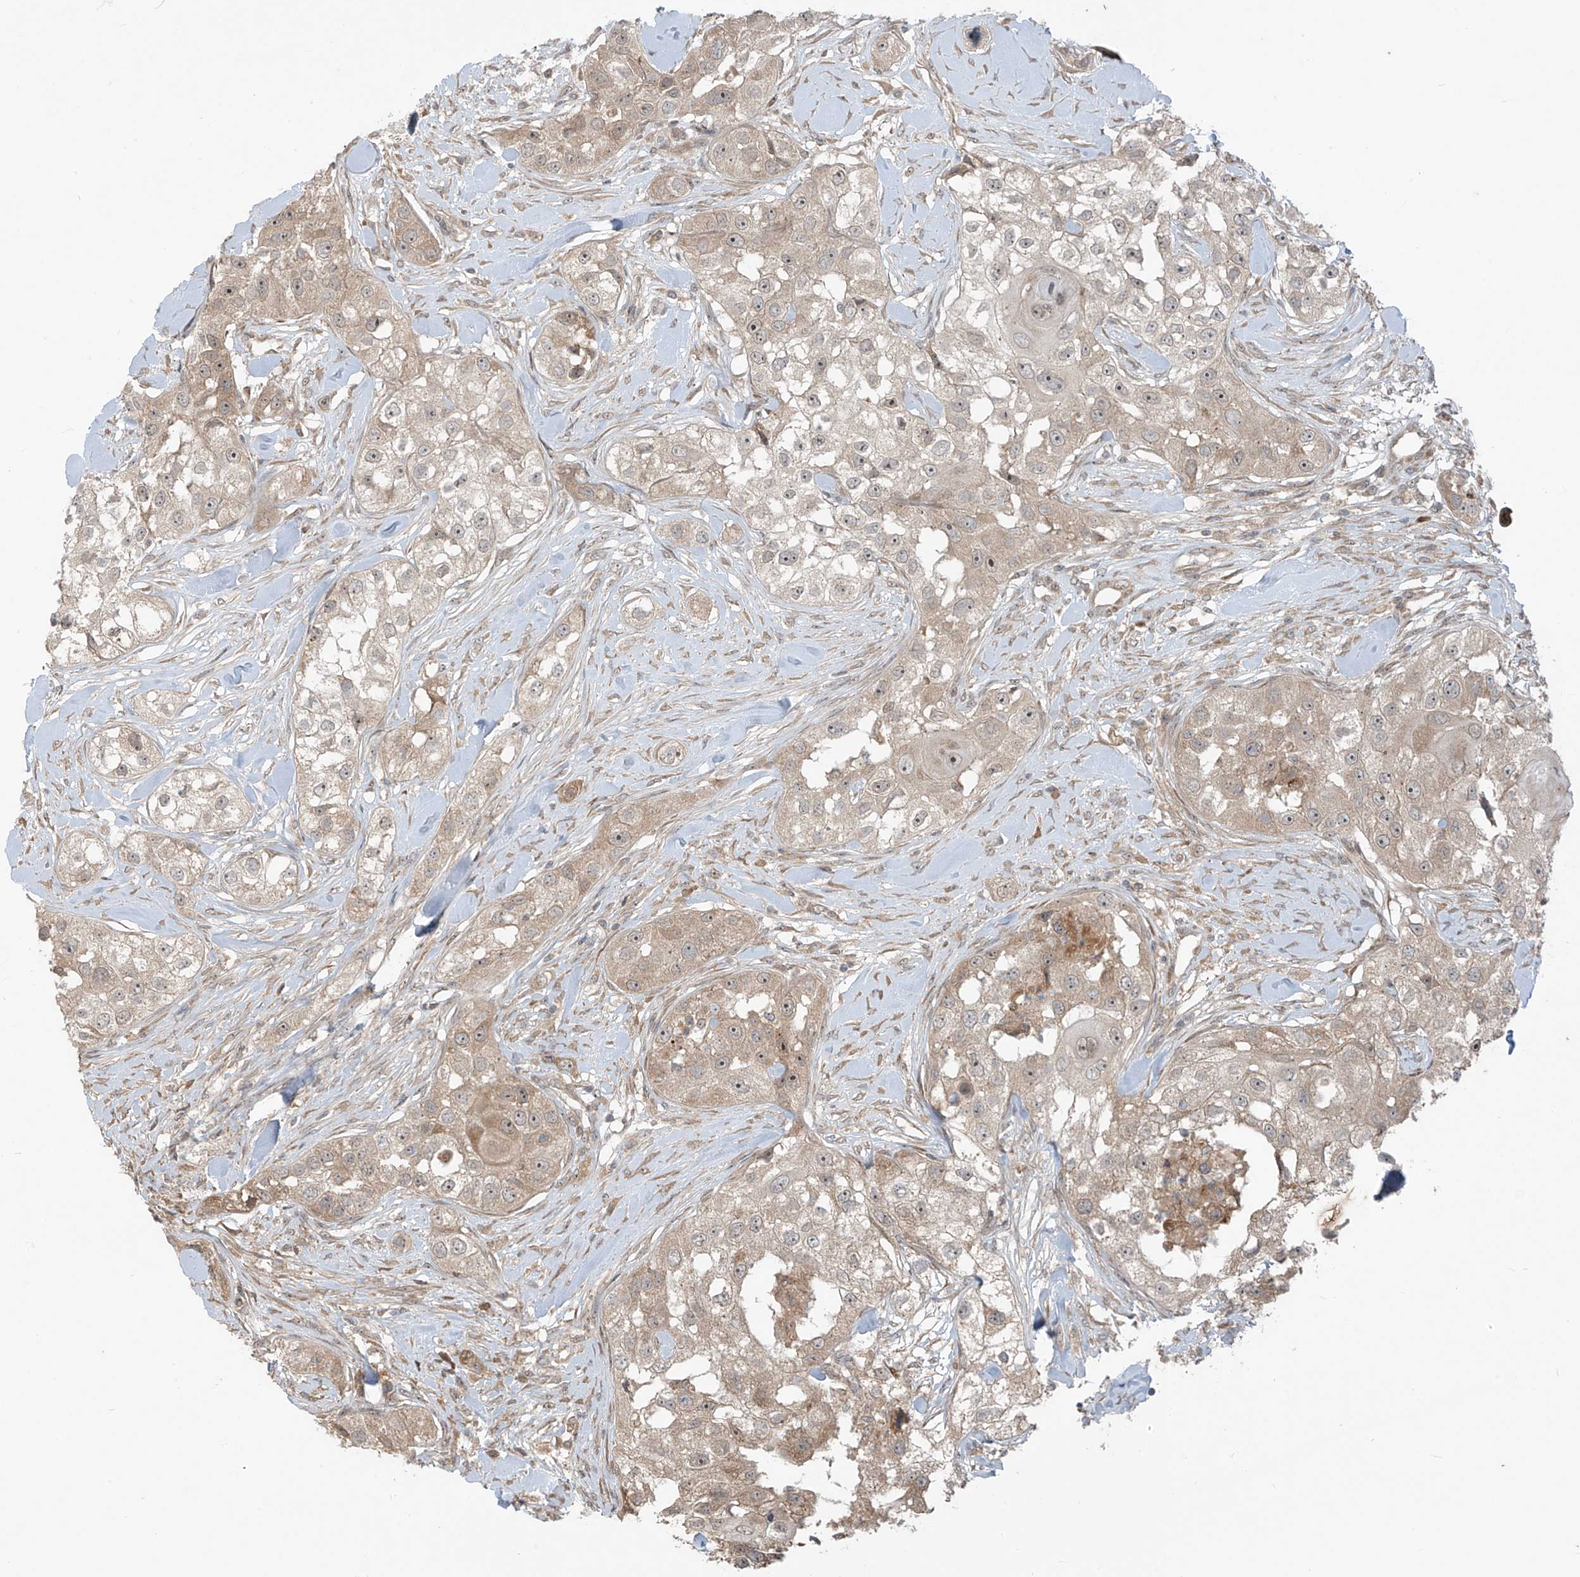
{"staining": {"intensity": "moderate", "quantity": ">75%", "location": "cytoplasmic/membranous,nuclear"}, "tissue": "head and neck cancer", "cell_type": "Tumor cells", "image_type": "cancer", "snomed": [{"axis": "morphology", "description": "Normal tissue, NOS"}, {"axis": "morphology", "description": "Squamous cell carcinoma, NOS"}, {"axis": "topography", "description": "Skeletal muscle"}, {"axis": "topography", "description": "Head-Neck"}], "caption": "Immunohistochemistry (IHC) staining of head and neck cancer (squamous cell carcinoma), which reveals medium levels of moderate cytoplasmic/membranous and nuclear staining in approximately >75% of tumor cells indicating moderate cytoplasmic/membranous and nuclear protein positivity. The staining was performed using DAB (brown) for protein detection and nuclei were counterstained in hematoxylin (blue).", "gene": "KATNIP", "patient": {"sex": "male", "age": 51}}